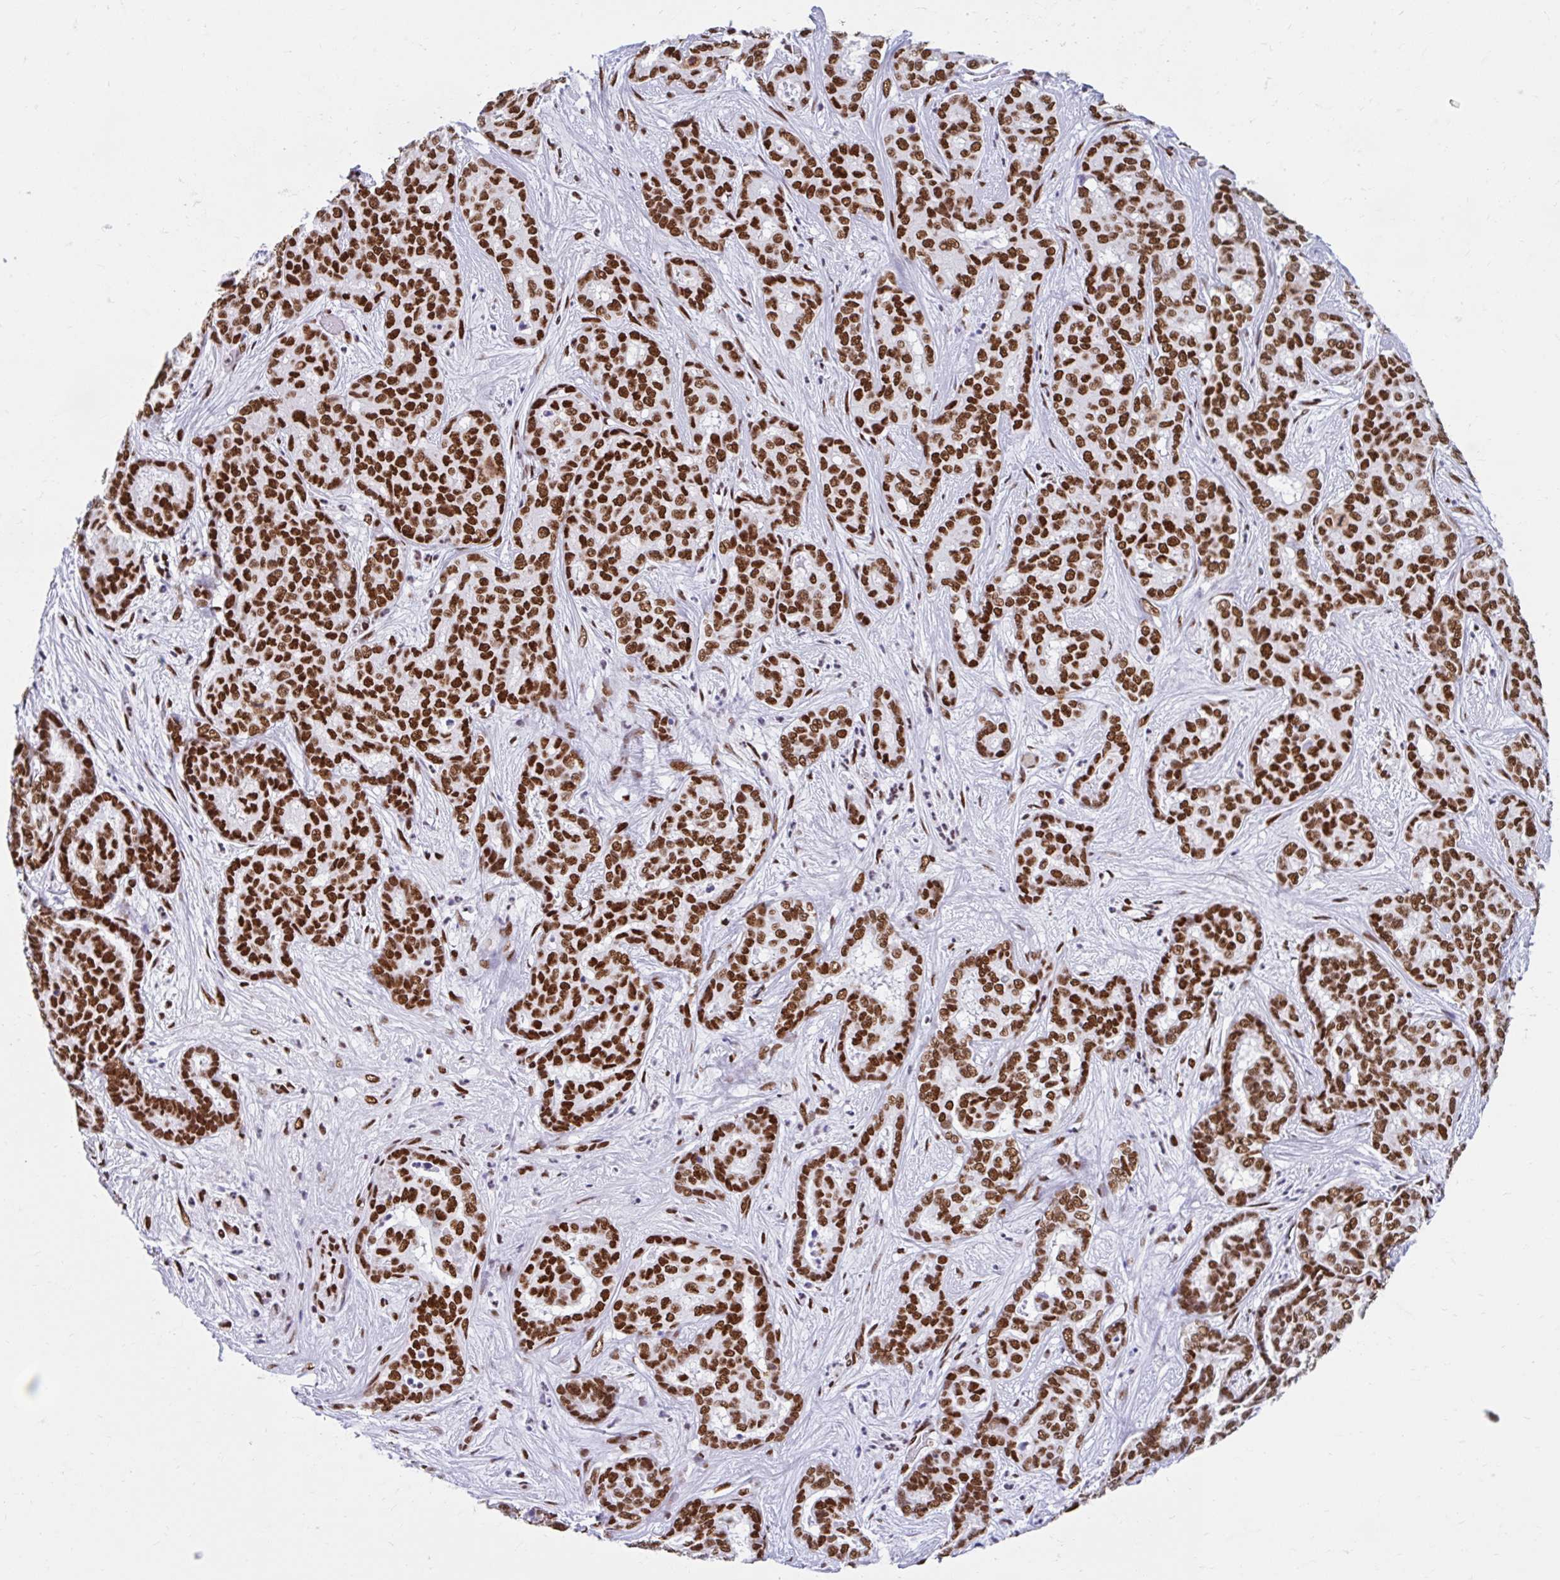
{"staining": {"intensity": "strong", "quantity": ">75%", "location": "nuclear"}, "tissue": "liver cancer", "cell_type": "Tumor cells", "image_type": "cancer", "snomed": [{"axis": "morphology", "description": "Cholangiocarcinoma"}, {"axis": "topography", "description": "Liver"}], "caption": "DAB immunohistochemical staining of cholangiocarcinoma (liver) reveals strong nuclear protein staining in about >75% of tumor cells.", "gene": "KHDRBS1", "patient": {"sex": "female", "age": 64}}